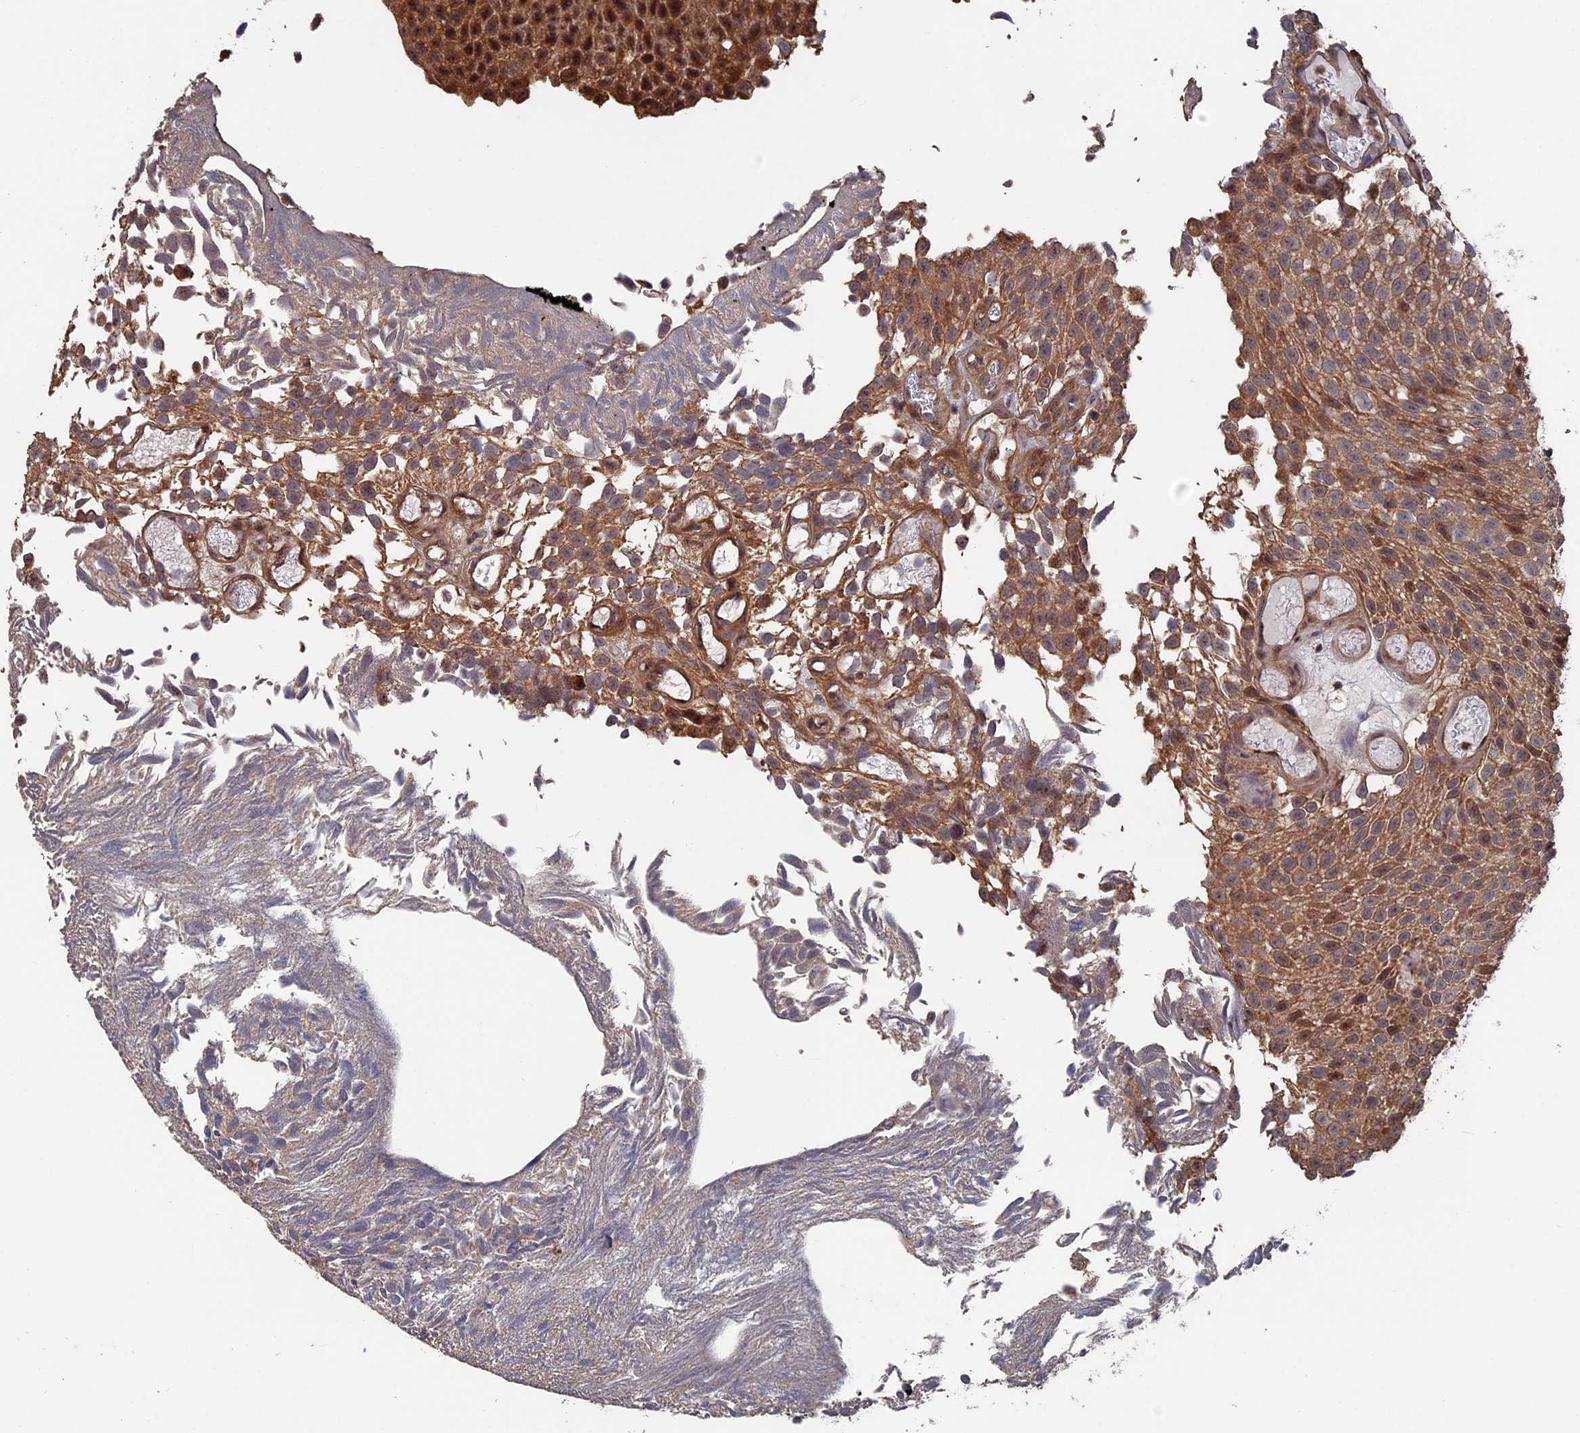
{"staining": {"intensity": "moderate", "quantity": ">75%", "location": "cytoplasmic/membranous,nuclear"}, "tissue": "urothelial cancer", "cell_type": "Tumor cells", "image_type": "cancer", "snomed": [{"axis": "morphology", "description": "Urothelial carcinoma, Low grade"}, {"axis": "topography", "description": "Urinary bladder"}], "caption": "The immunohistochemical stain highlights moderate cytoplasmic/membranous and nuclear expression in tumor cells of urothelial cancer tissue.", "gene": "KIAA1328", "patient": {"sex": "male", "age": 89}}